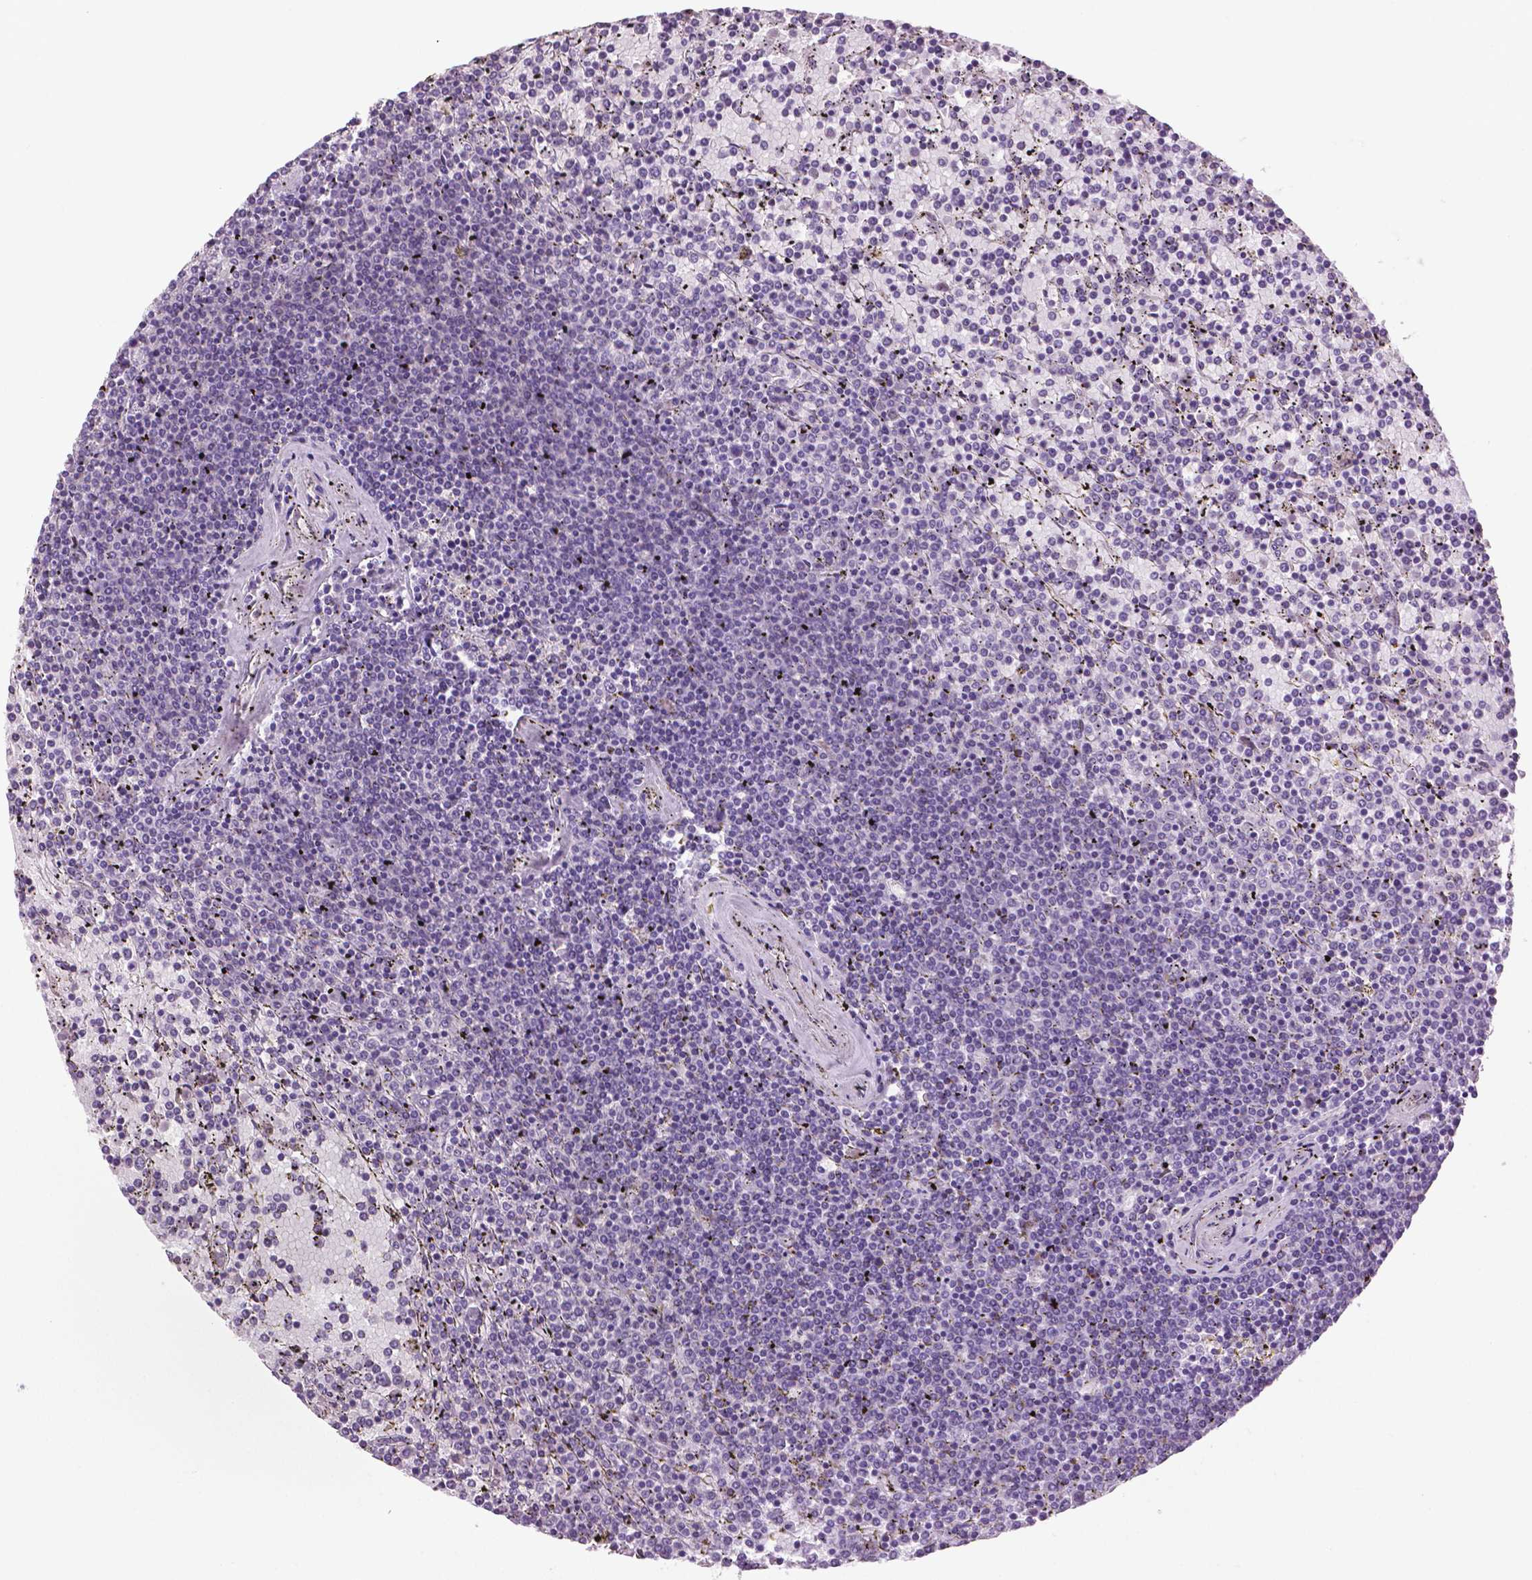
{"staining": {"intensity": "negative", "quantity": "none", "location": "none"}, "tissue": "lymphoma", "cell_type": "Tumor cells", "image_type": "cancer", "snomed": [{"axis": "morphology", "description": "Malignant lymphoma, non-Hodgkin's type, Low grade"}, {"axis": "topography", "description": "Spleen"}], "caption": "This is an immunohistochemistry (IHC) image of lymphoma. There is no expression in tumor cells.", "gene": "DNAH12", "patient": {"sex": "female", "age": 77}}